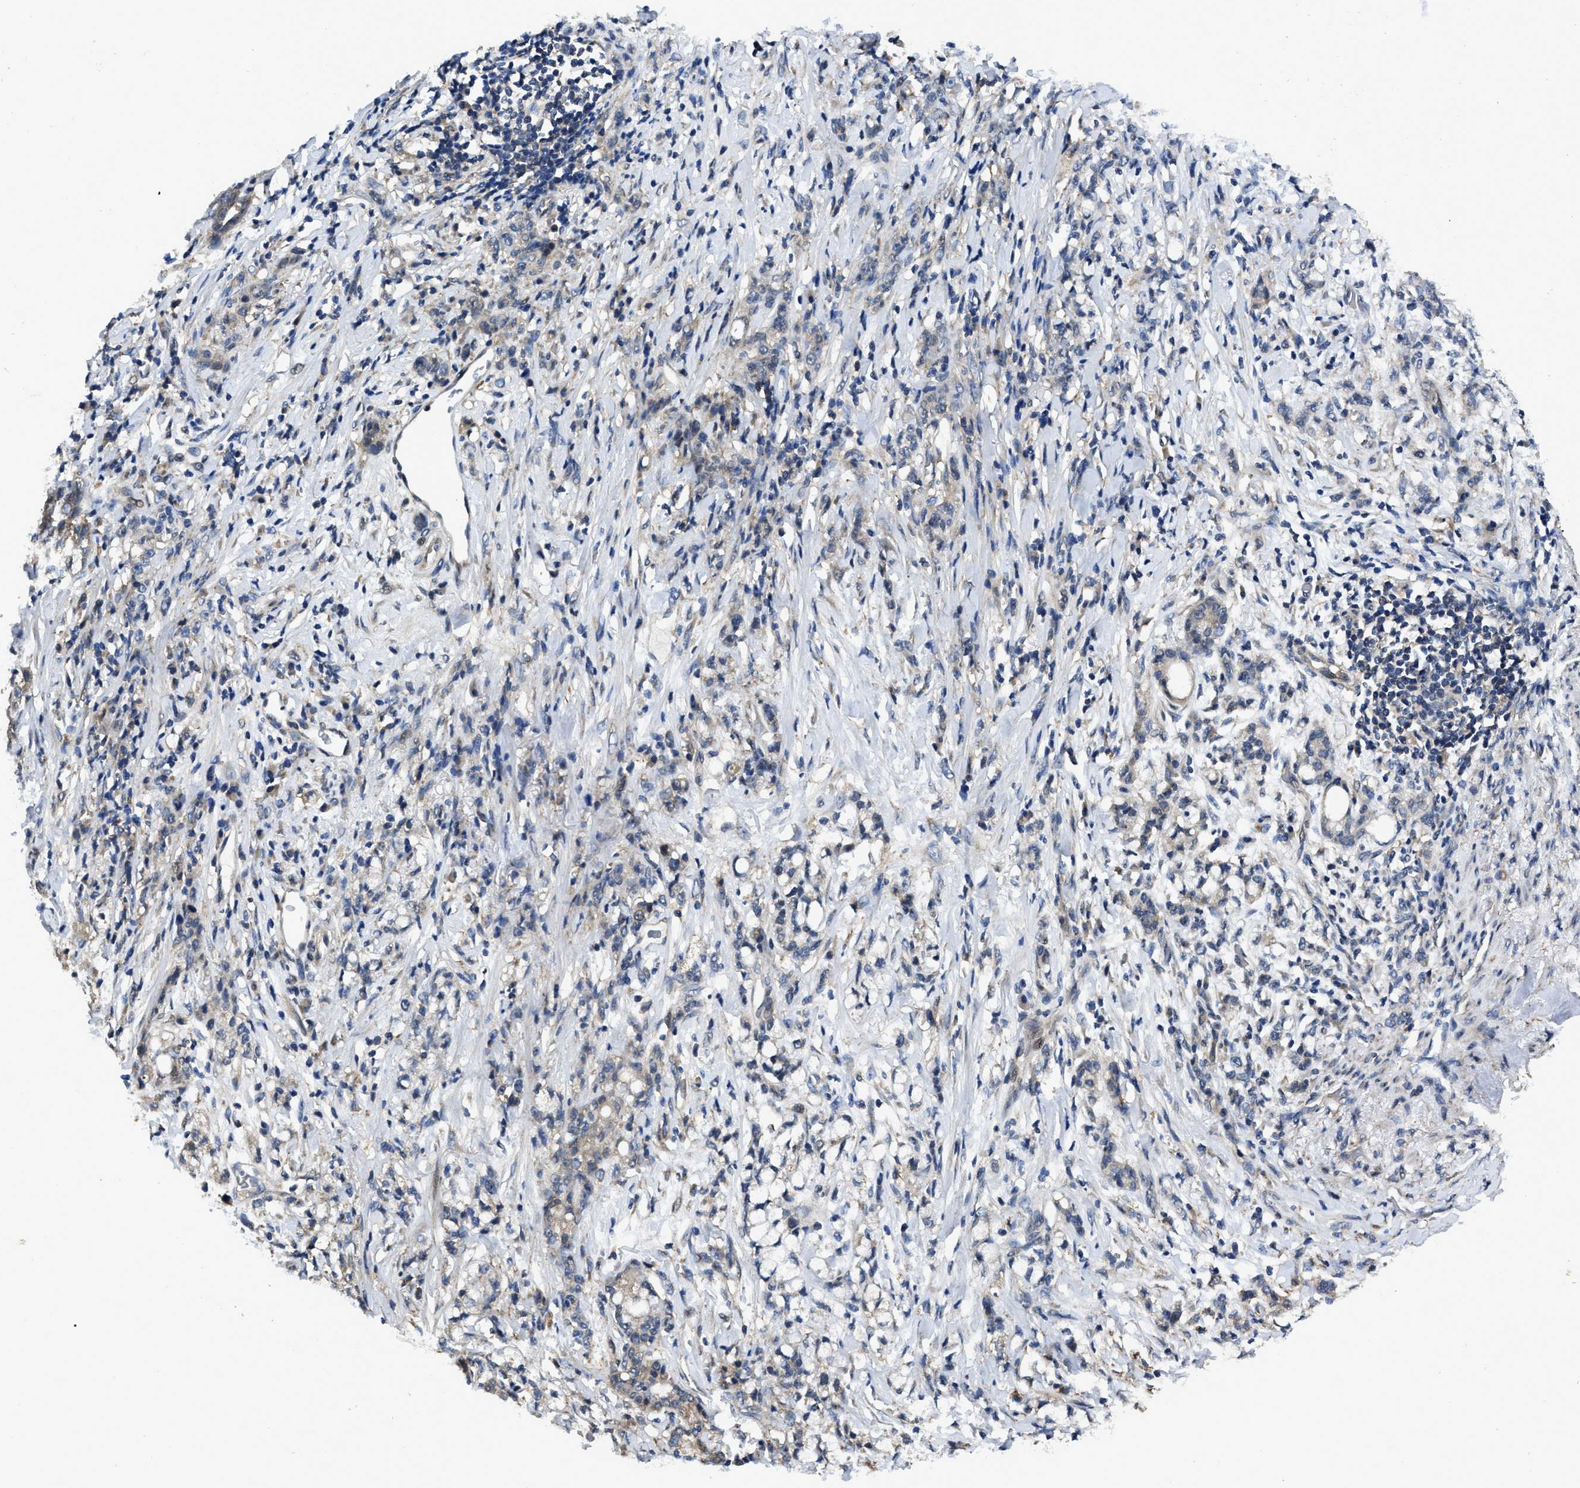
{"staining": {"intensity": "negative", "quantity": "none", "location": "none"}, "tissue": "stomach cancer", "cell_type": "Tumor cells", "image_type": "cancer", "snomed": [{"axis": "morphology", "description": "Adenocarcinoma, NOS"}, {"axis": "topography", "description": "Stomach, upper"}], "caption": "The histopathology image exhibits no significant staining in tumor cells of stomach cancer (adenocarcinoma).", "gene": "GET4", "patient": {"sex": "male", "age": 69}}